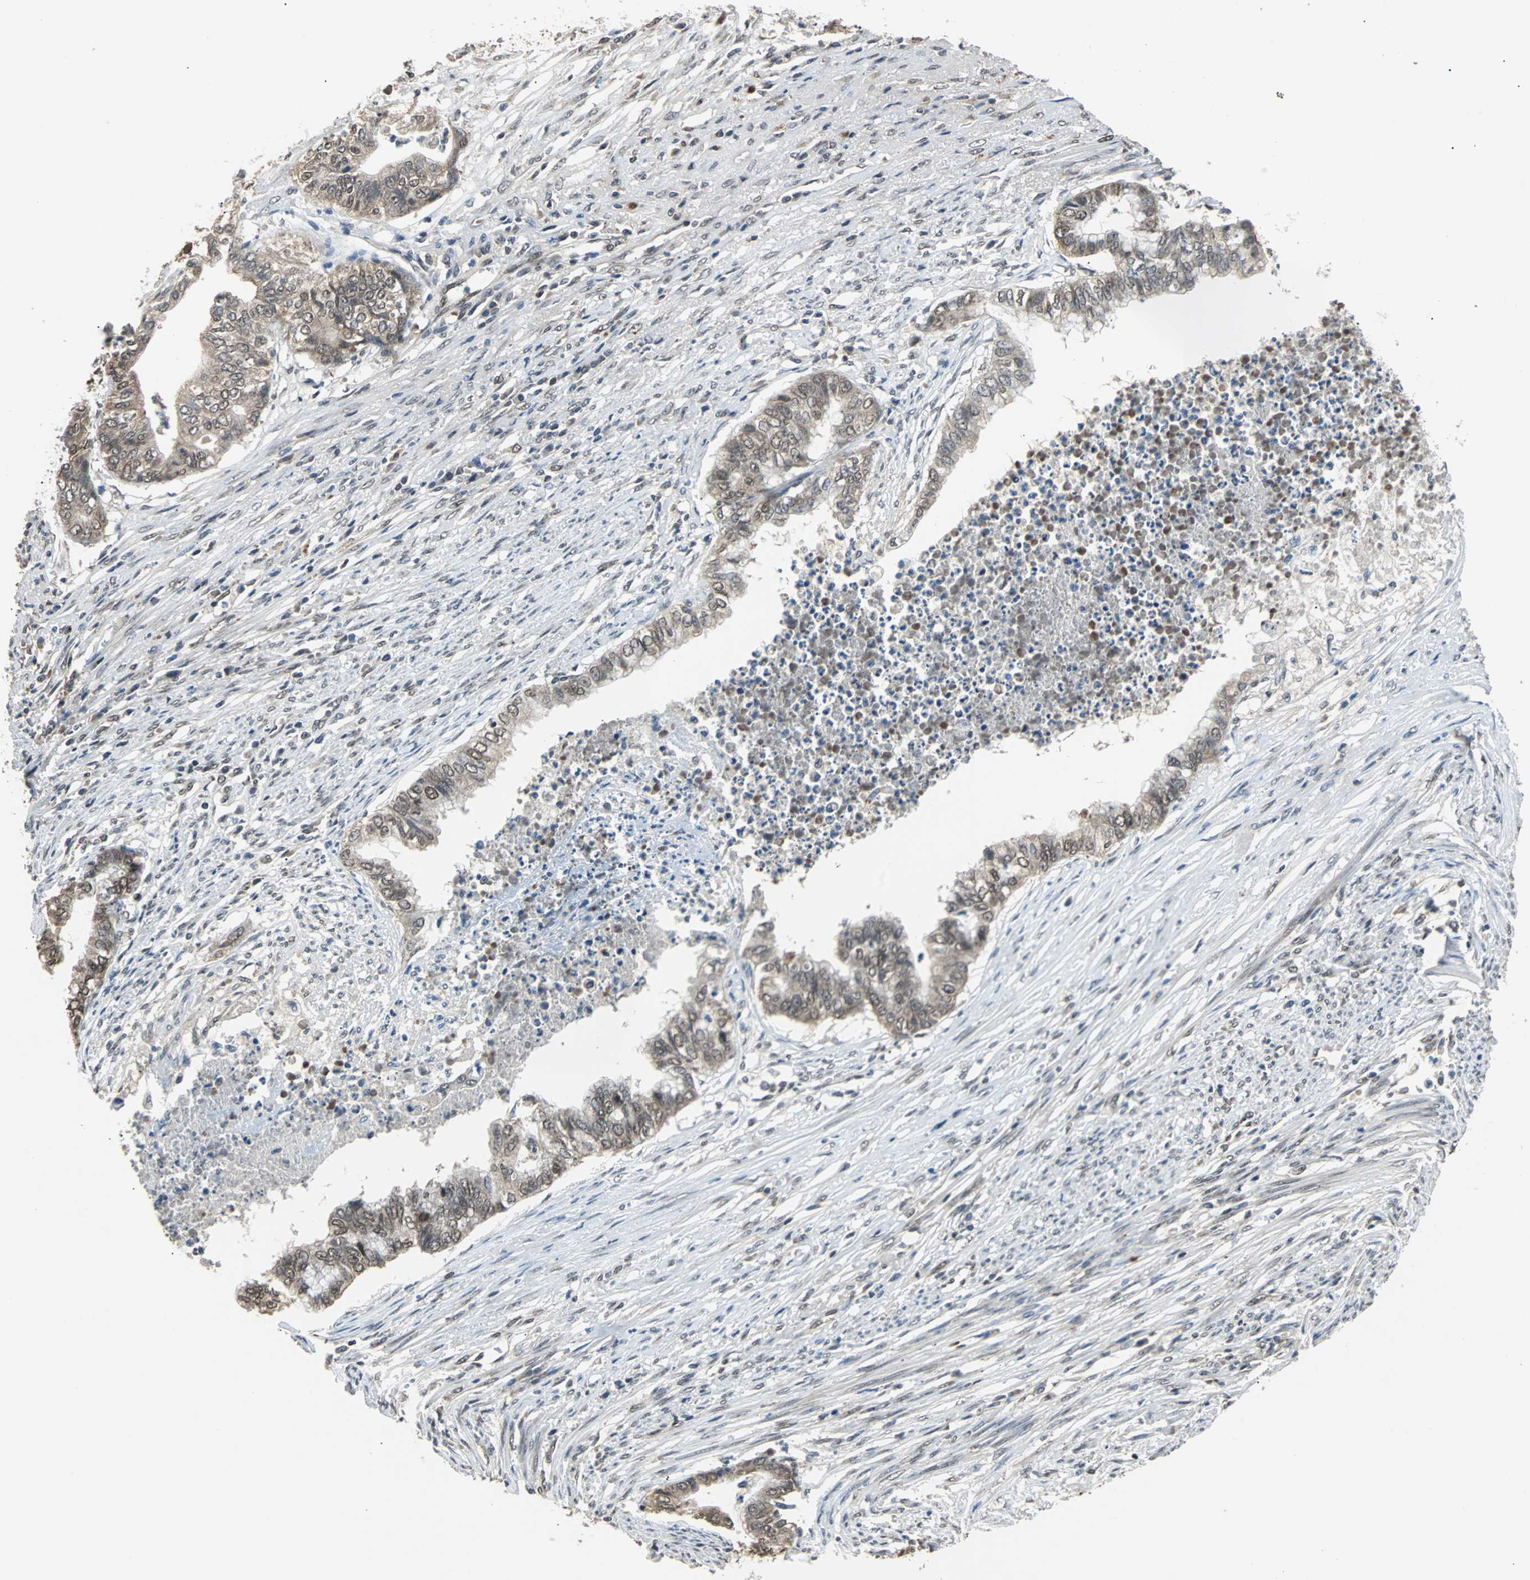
{"staining": {"intensity": "weak", "quantity": "25%-75%", "location": "cytoplasmic/membranous,nuclear"}, "tissue": "endometrial cancer", "cell_type": "Tumor cells", "image_type": "cancer", "snomed": [{"axis": "morphology", "description": "Adenocarcinoma, NOS"}, {"axis": "topography", "description": "Endometrium"}], "caption": "Endometrial cancer stained with DAB IHC displays low levels of weak cytoplasmic/membranous and nuclear positivity in about 25%-75% of tumor cells. (IHC, brightfield microscopy, high magnification).", "gene": "PHC1", "patient": {"sex": "female", "age": 79}}